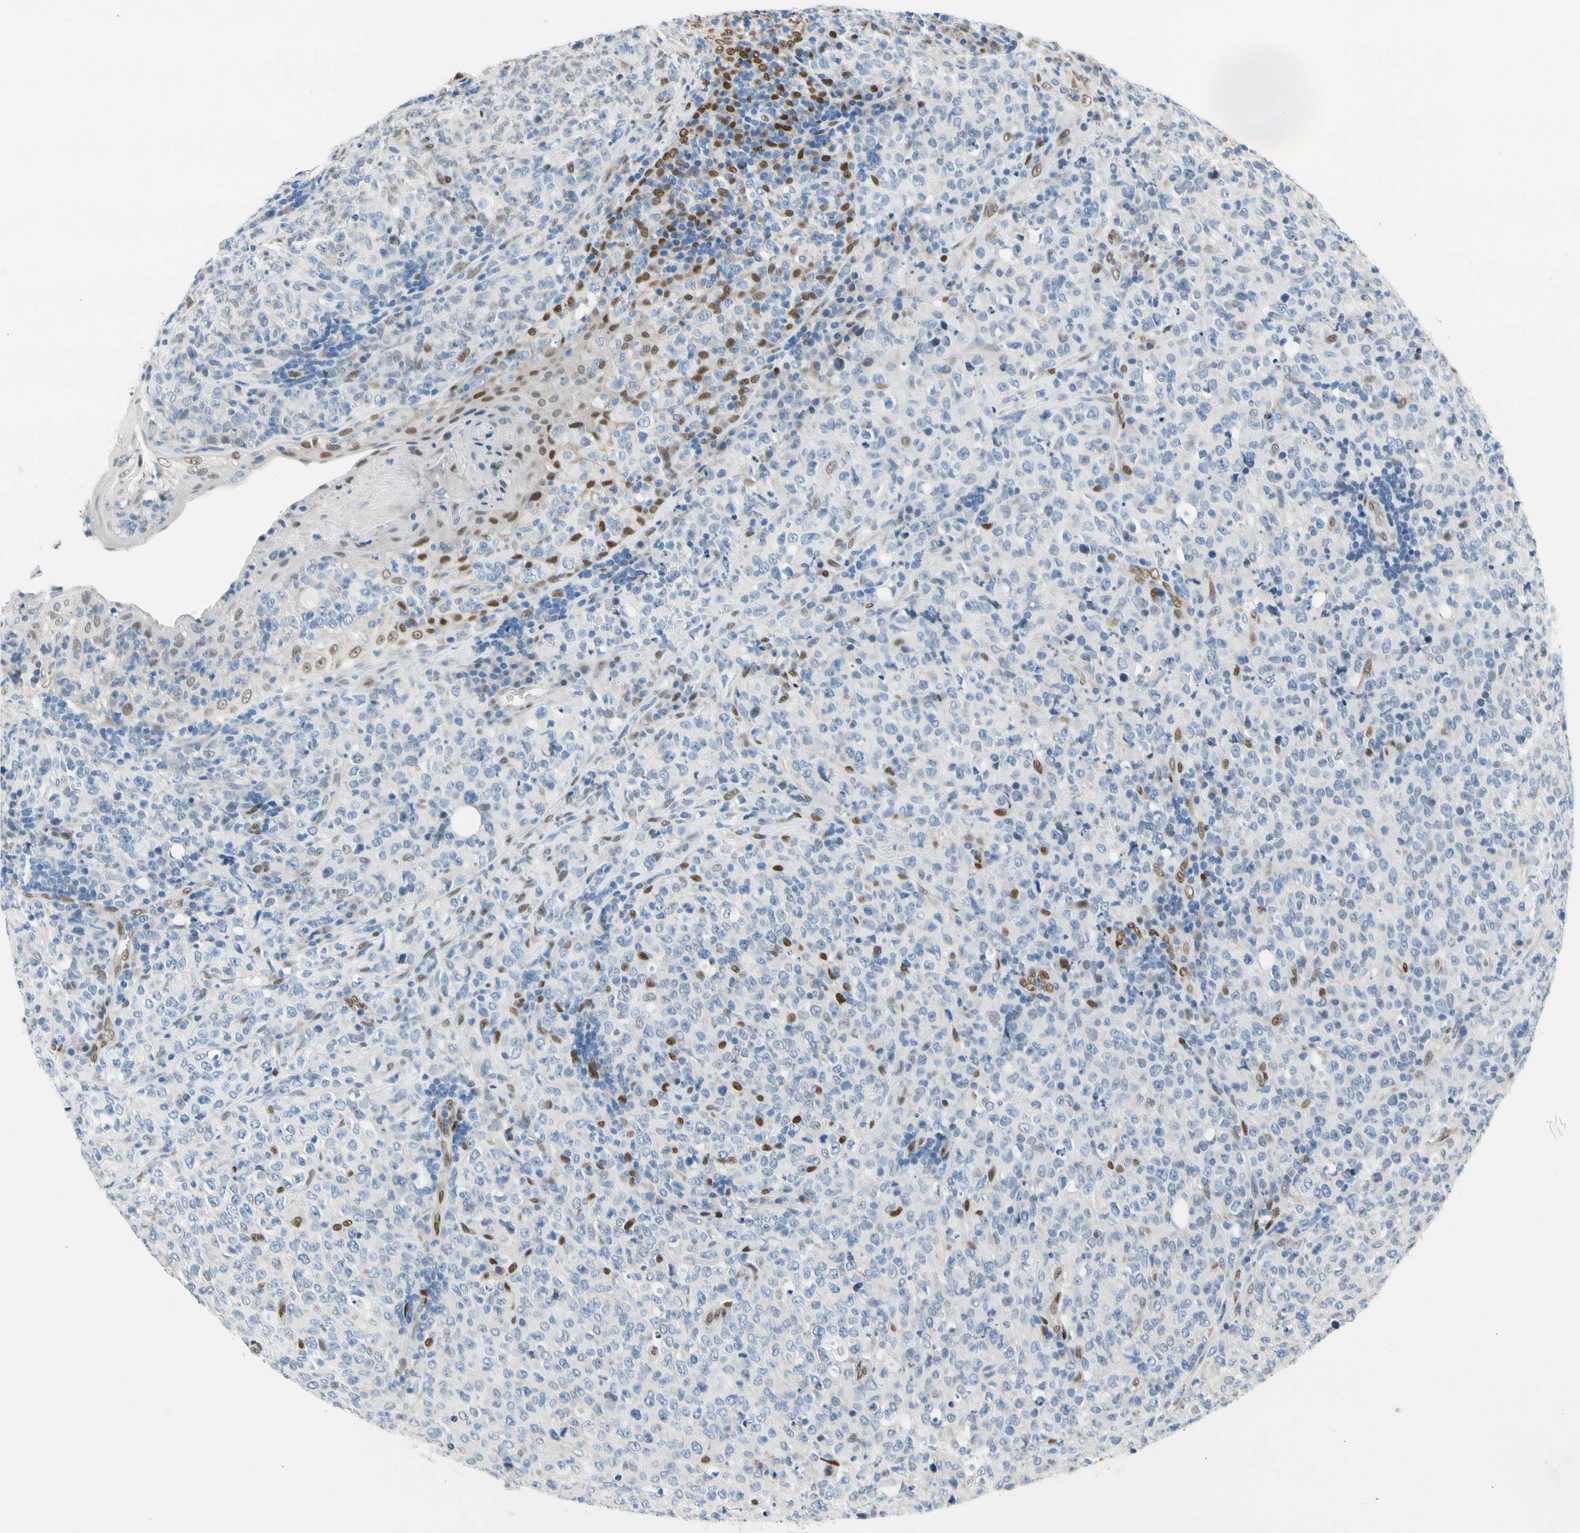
{"staining": {"intensity": "negative", "quantity": "none", "location": "none"}, "tissue": "lymphoma", "cell_type": "Tumor cells", "image_type": "cancer", "snomed": [{"axis": "morphology", "description": "Malignant lymphoma, non-Hodgkin's type, High grade"}, {"axis": "topography", "description": "Tonsil"}], "caption": "The image reveals no staining of tumor cells in lymphoma. (DAB (3,3'-diaminobenzidine) immunohistochemistry visualized using brightfield microscopy, high magnification).", "gene": "NFIA", "patient": {"sex": "female", "age": 36}}